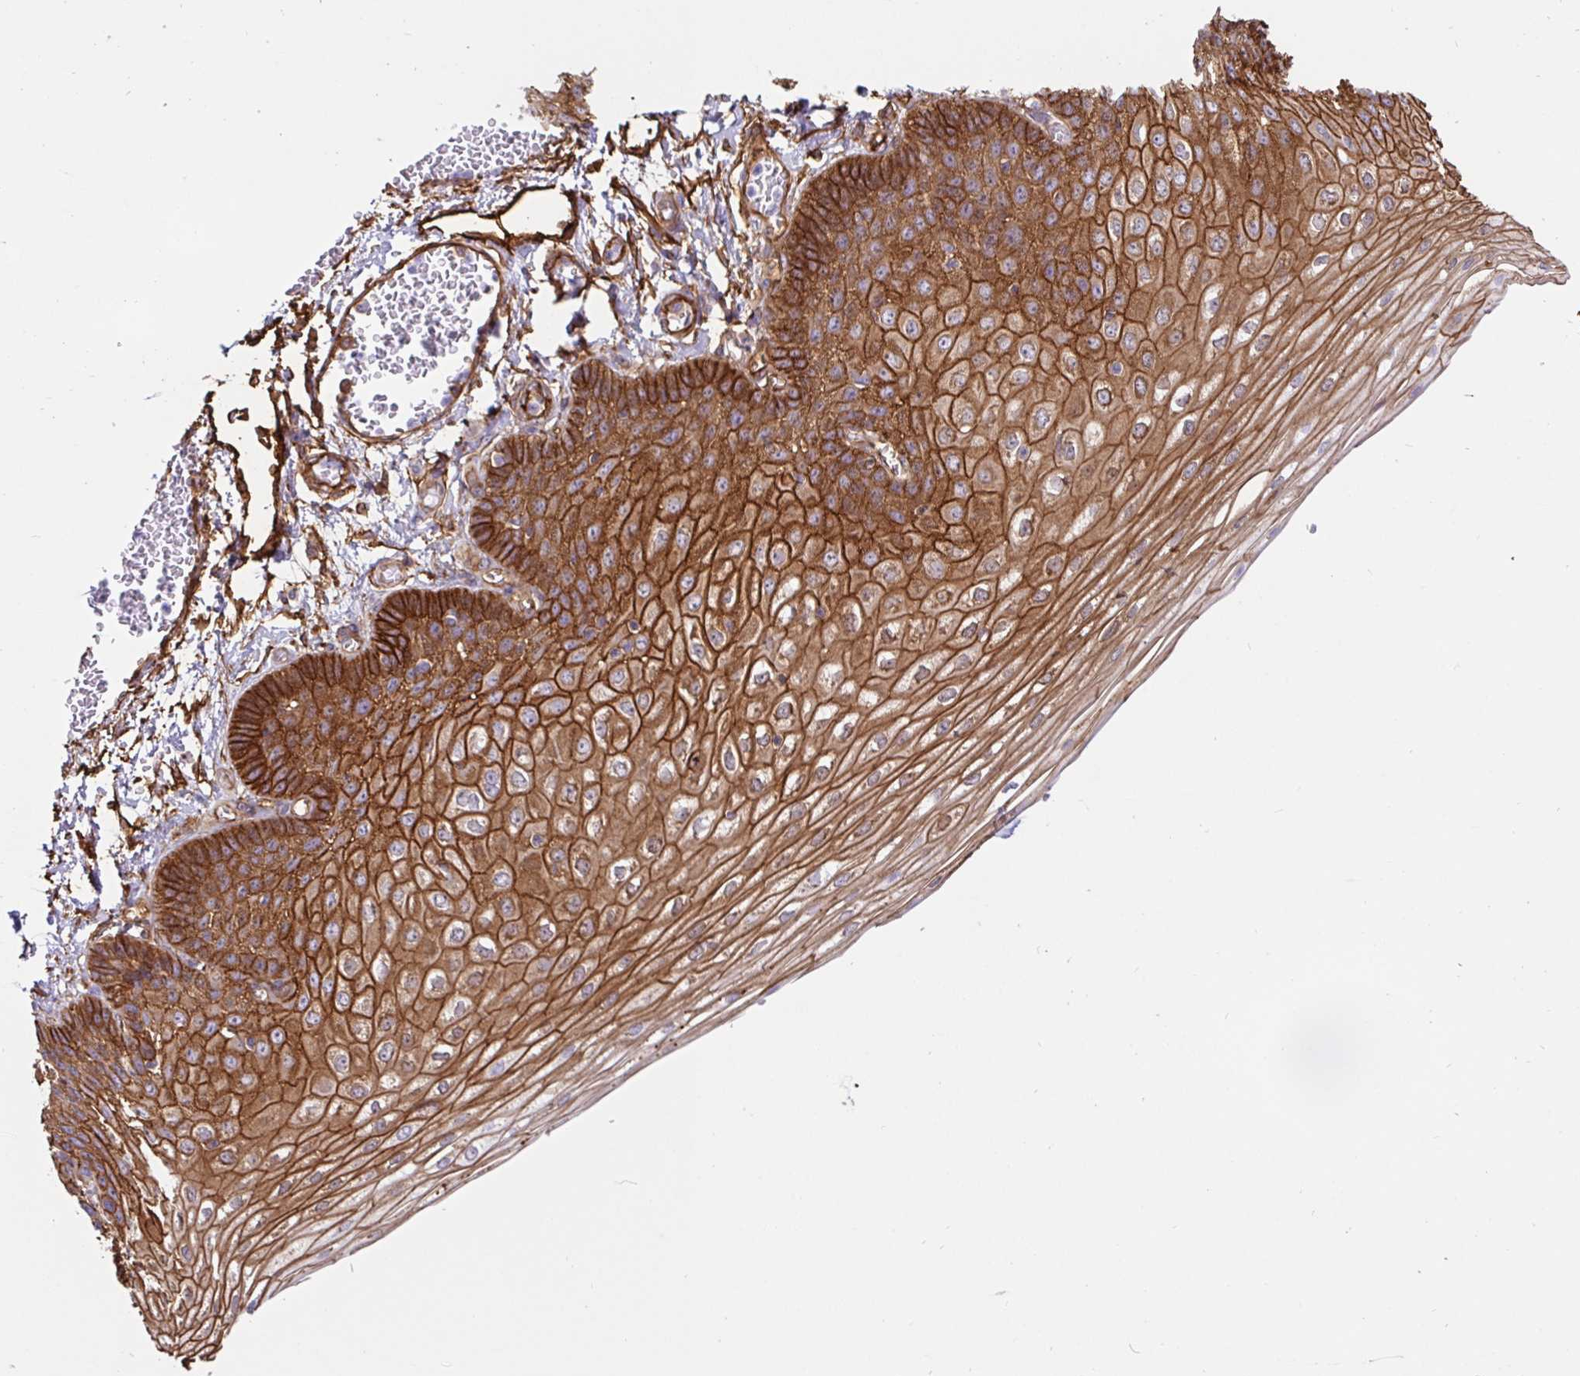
{"staining": {"intensity": "strong", "quantity": ">75%", "location": "cytoplasmic/membranous"}, "tissue": "esophagus", "cell_type": "Squamous epithelial cells", "image_type": "normal", "snomed": [{"axis": "morphology", "description": "Normal tissue, NOS"}, {"axis": "morphology", "description": "Adenocarcinoma, NOS"}, {"axis": "topography", "description": "Esophagus"}], "caption": "IHC image of benign esophagus stained for a protein (brown), which exhibits high levels of strong cytoplasmic/membranous positivity in approximately >75% of squamous epithelial cells.", "gene": "ANXA2", "patient": {"sex": "male", "age": 81}}